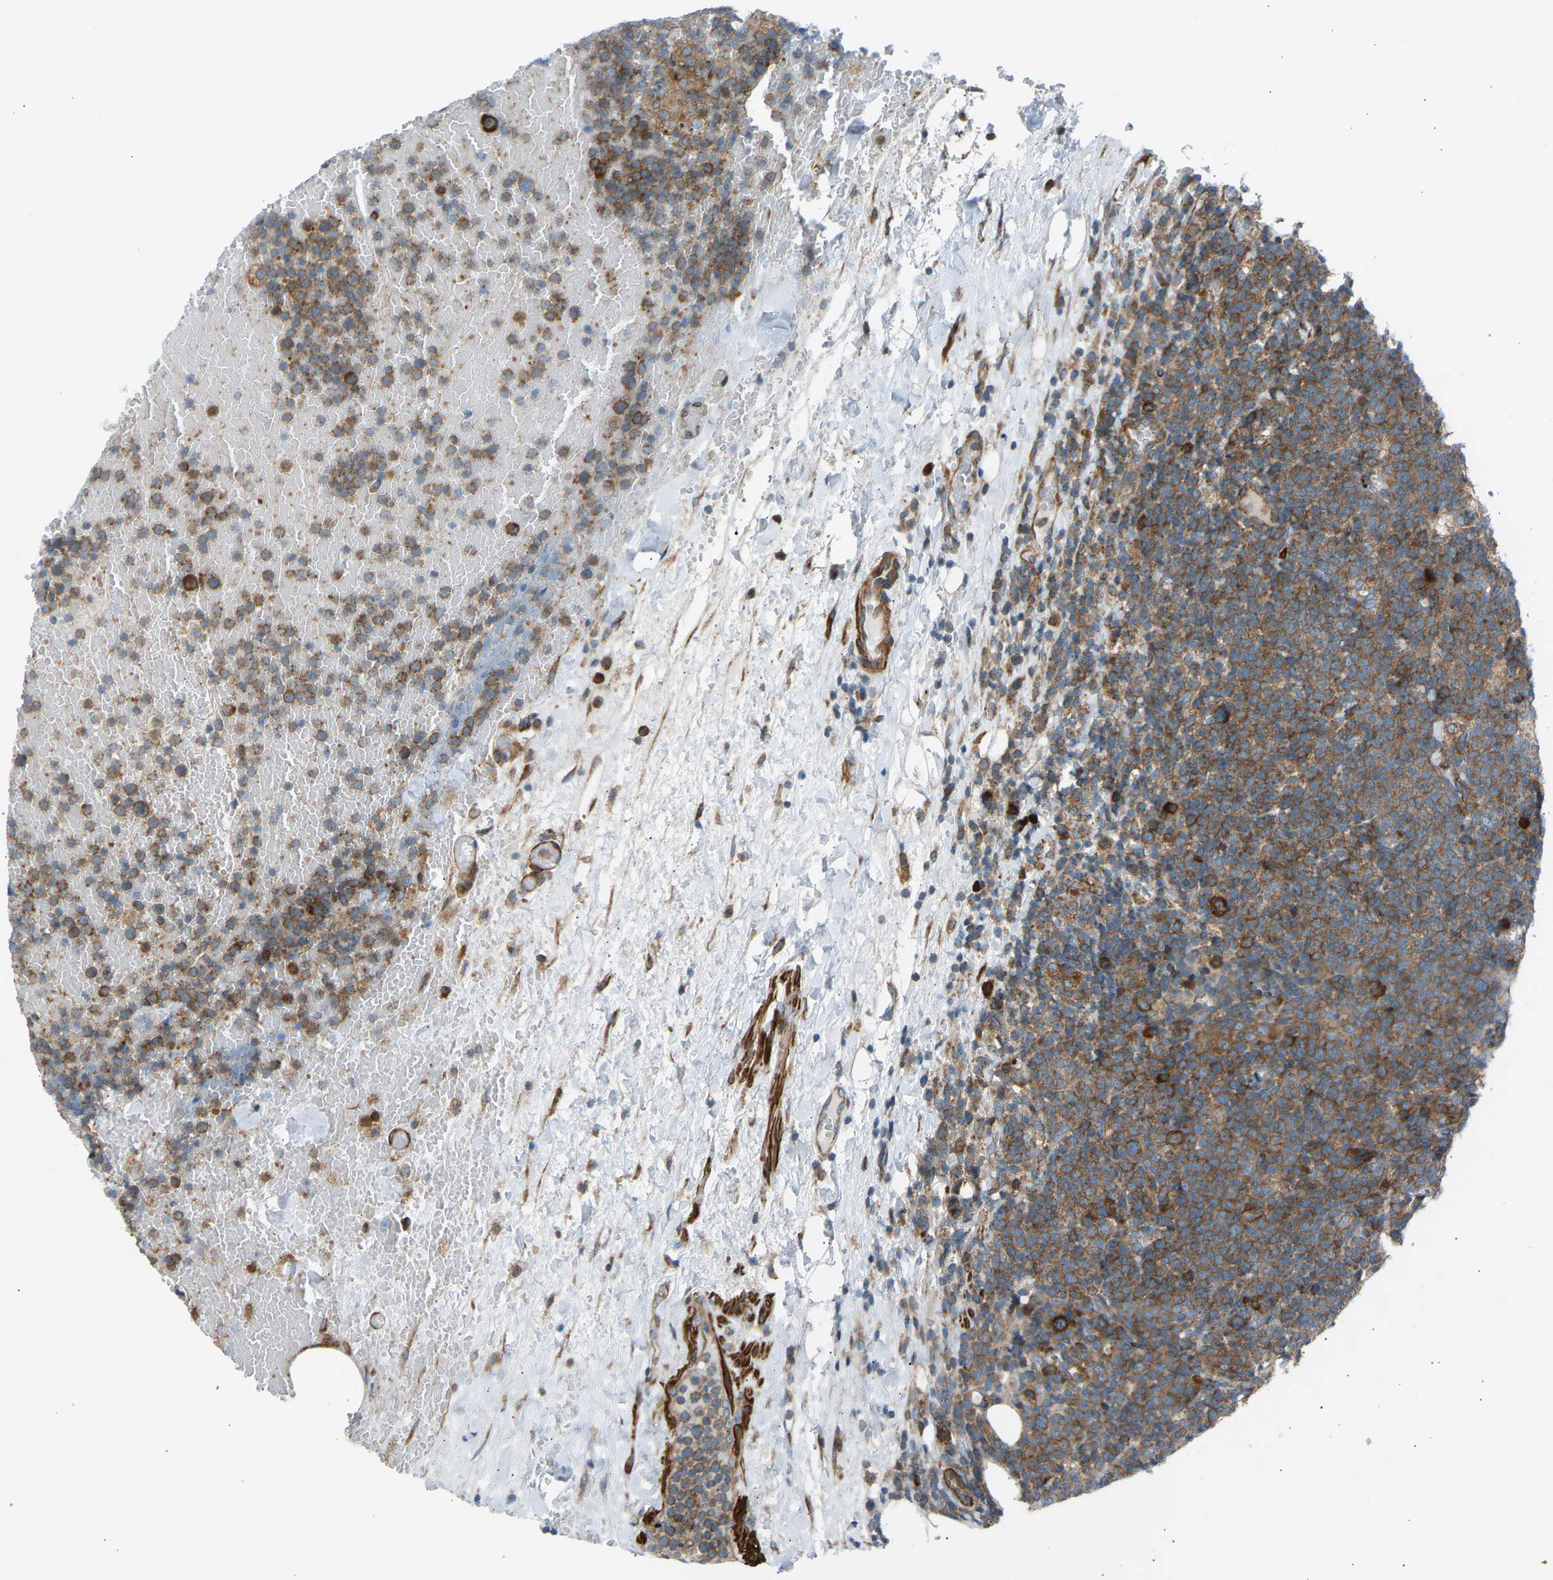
{"staining": {"intensity": "moderate", "quantity": ">75%", "location": "cytoplasmic/membranous"}, "tissue": "lymphoma", "cell_type": "Tumor cells", "image_type": "cancer", "snomed": [{"axis": "morphology", "description": "Malignant lymphoma, non-Hodgkin's type, High grade"}, {"axis": "topography", "description": "Lymph node"}], "caption": "Protein staining exhibits moderate cytoplasmic/membranous expression in approximately >75% of tumor cells in lymphoma. (Stains: DAB (3,3'-diaminobenzidine) in brown, nuclei in blue, Microscopy: brightfield microscopy at high magnification).", "gene": "VPS41", "patient": {"sex": "male", "age": 61}}